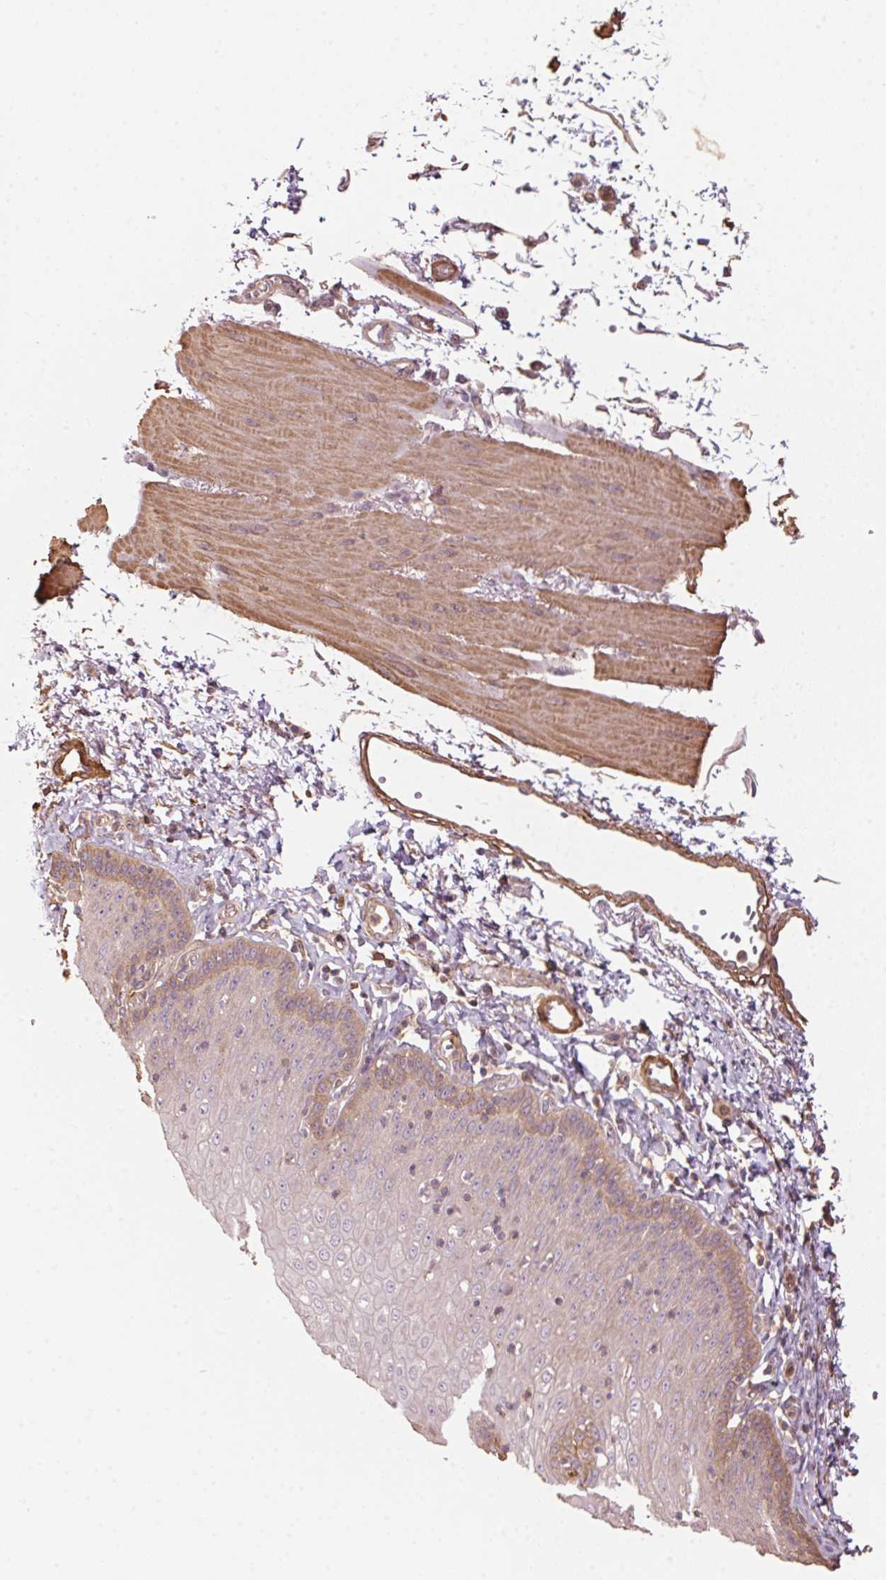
{"staining": {"intensity": "weak", "quantity": "<25%", "location": "cytoplasmic/membranous"}, "tissue": "esophagus", "cell_type": "Squamous epithelial cells", "image_type": "normal", "snomed": [{"axis": "morphology", "description": "Normal tissue, NOS"}, {"axis": "topography", "description": "Esophagus"}], "caption": "An image of human esophagus is negative for staining in squamous epithelial cells. The staining is performed using DAB brown chromogen with nuclei counter-stained in using hematoxylin.", "gene": "QDPR", "patient": {"sex": "female", "age": 81}}